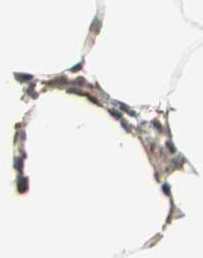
{"staining": {"intensity": "moderate", "quantity": ">75%", "location": "nuclear"}, "tissue": "adipose tissue", "cell_type": "Adipocytes", "image_type": "normal", "snomed": [{"axis": "morphology", "description": "Normal tissue, NOS"}, {"axis": "morphology", "description": "Duct carcinoma"}, {"axis": "topography", "description": "Breast"}, {"axis": "topography", "description": "Adipose tissue"}], "caption": "DAB (3,3'-diaminobenzidine) immunohistochemical staining of benign adipose tissue reveals moderate nuclear protein staining in approximately >75% of adipocytes.", "gene": "PLAGL2", "patient": {"sex": "female", "age": 37}}